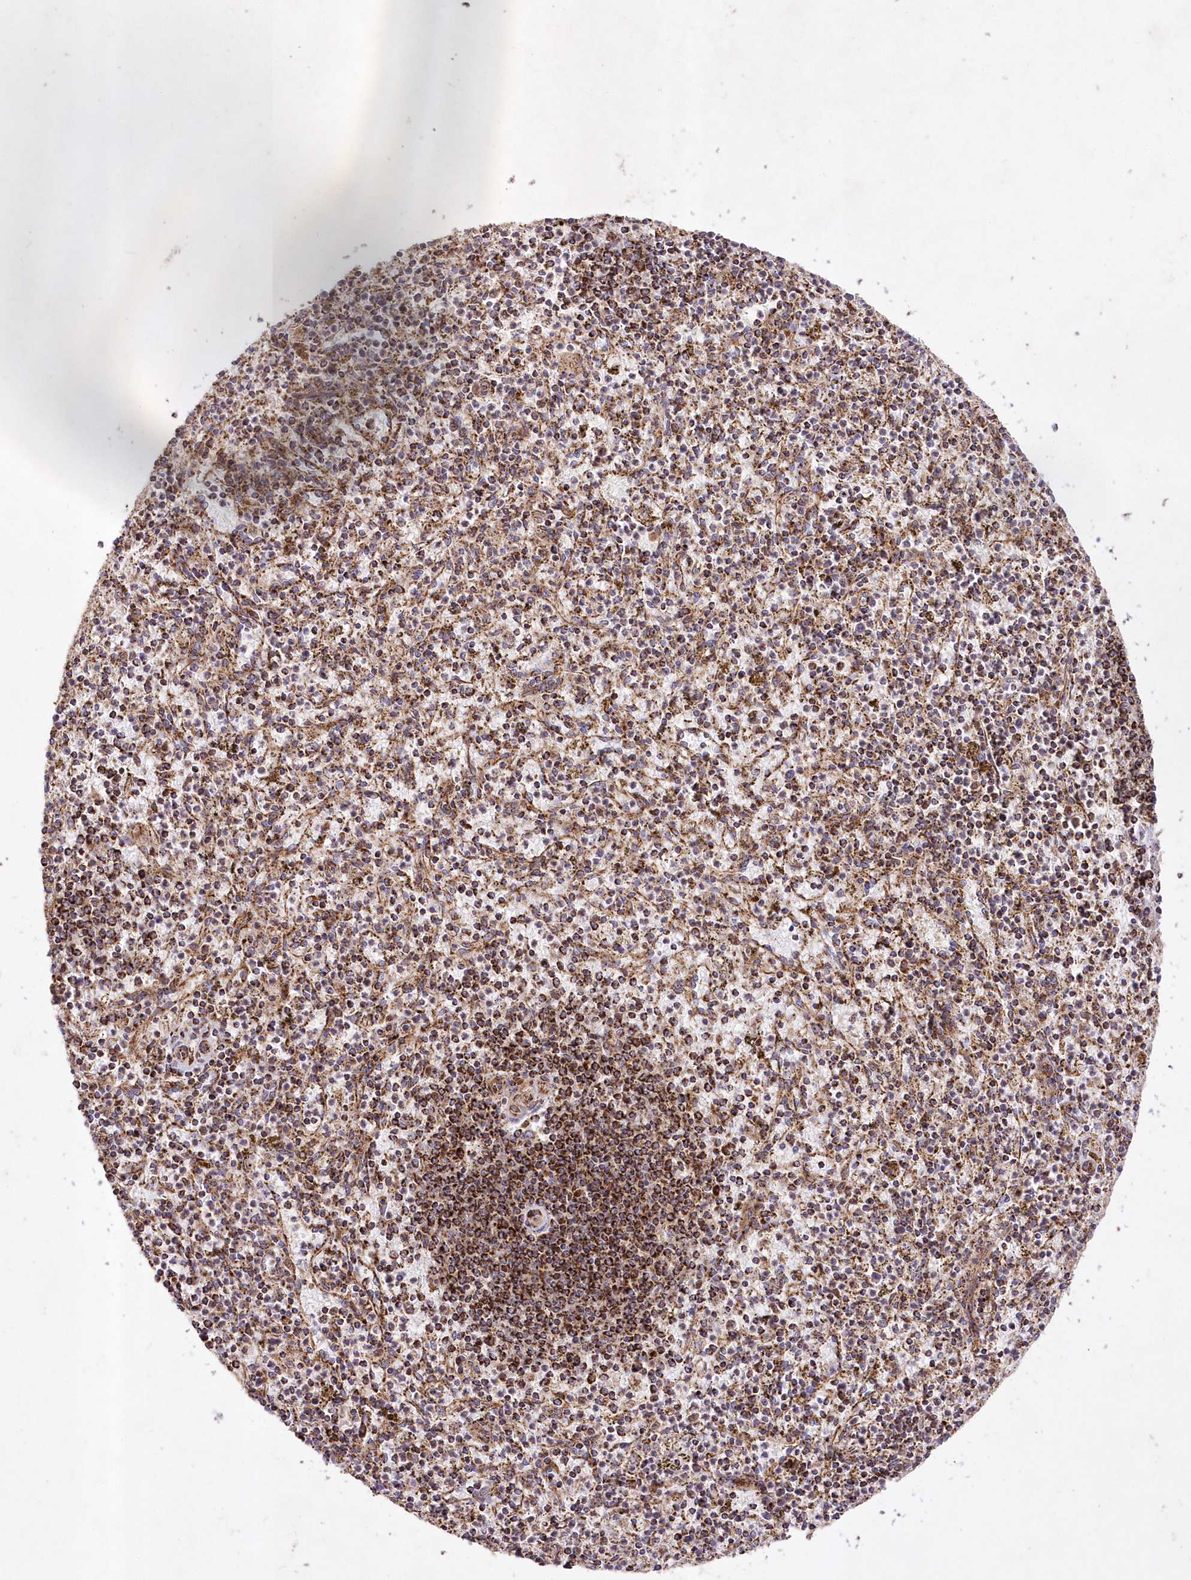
{"staining": {"intensity": "strong", "quantity": ">75%", "location": "cytoplasmic/membranous"}, "tissue": "spleen", "cell_type": "Cells in red pulp", "image_type": "normal", "snomed": [{"axis": "morphology", "description": "Normal tissue, NOS"}, {"axis": "topography", "description": "Spleen"}], "caption": "Immunohistochemistry (IHC) of unremarkable spleen displays high levels of strong cytoplasmic/membranous staining in approximately >75% of cells in red pulp.", "gene": "ASNSD1", "patient": {"sex": "male", "age": 72}}